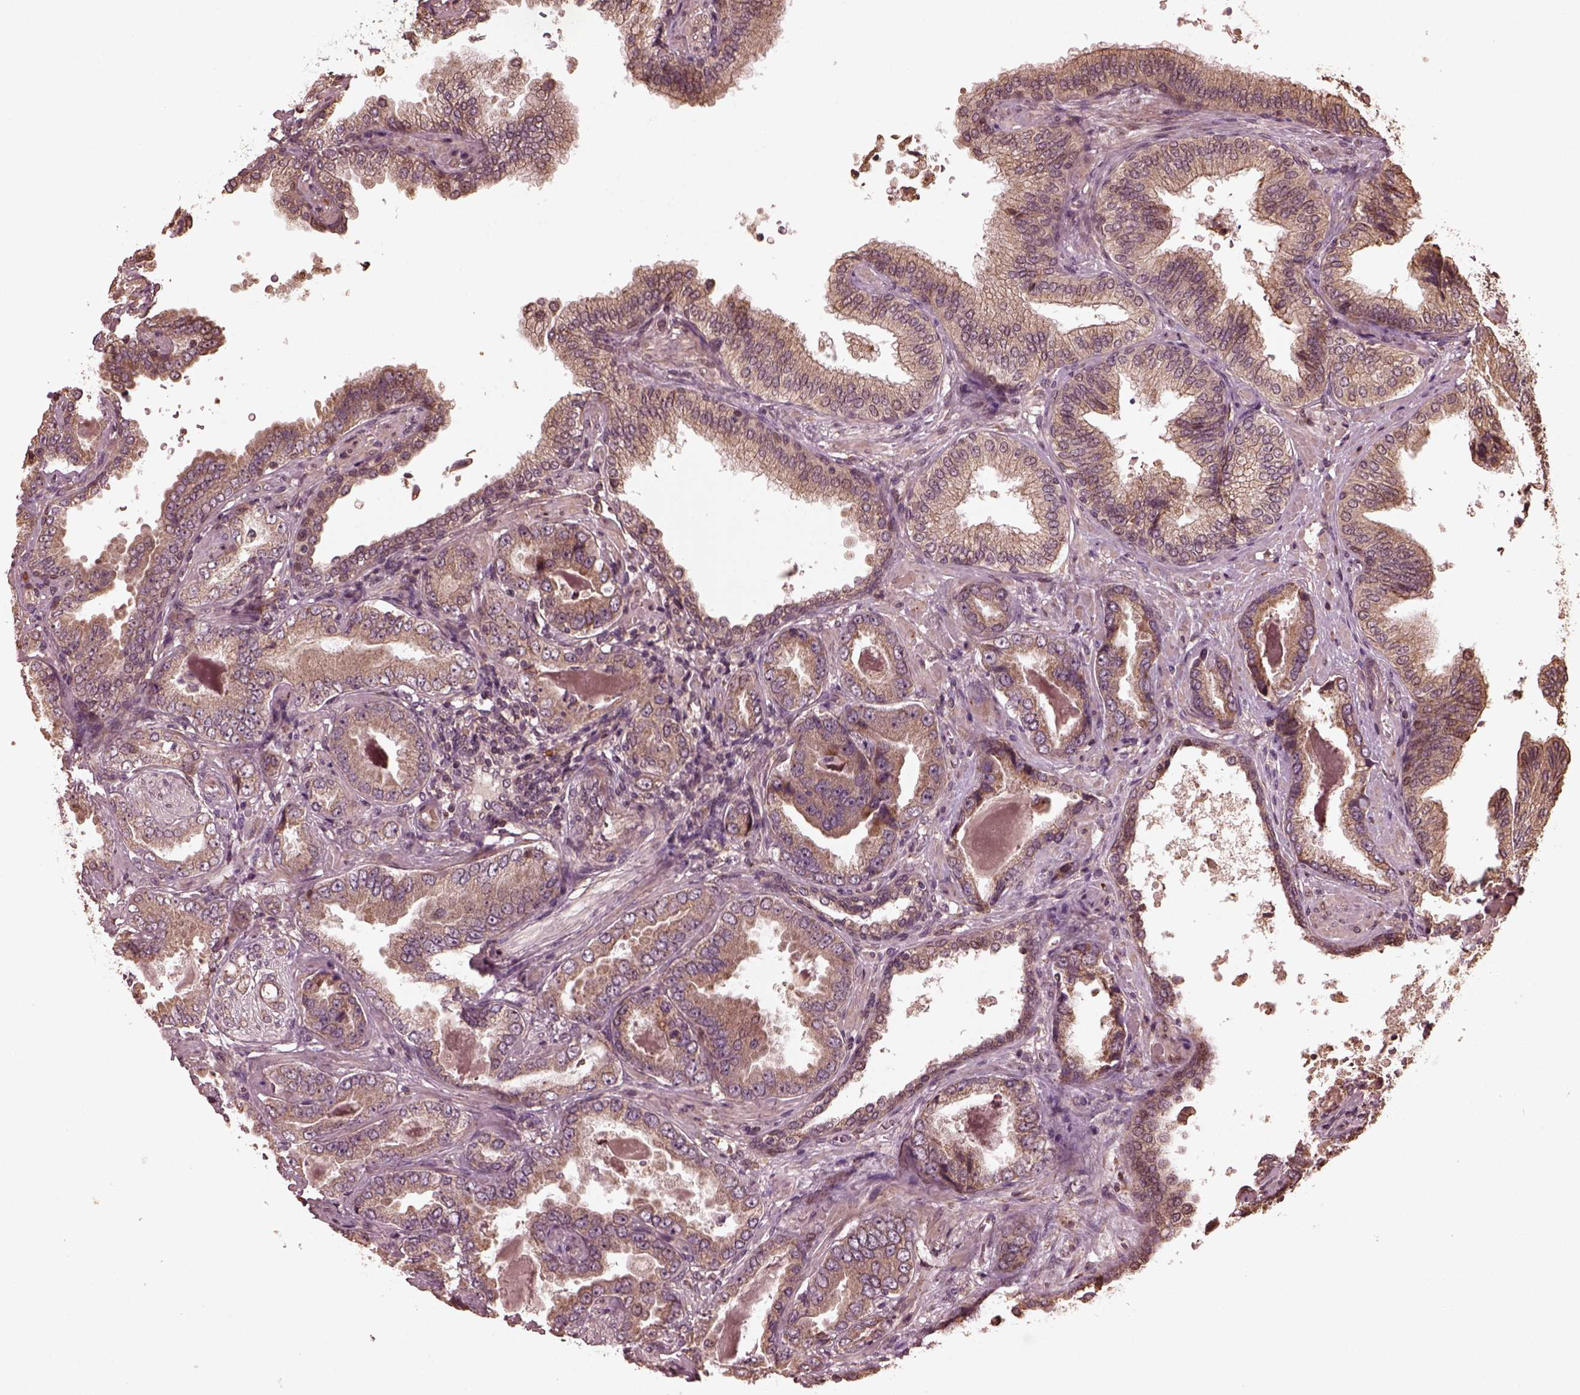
{"staining": {"intensity": "moderate", "quantity": ">75%", "location": "cytoplasmic/membranous"}, "tissue": "prostate cancer", "cell_type": "Tumor cells", "image_type": "cancer", "snomed": [{"axis": "morphology", "description": "Adenocarcinoma, NOS"}, {"axis": "topography", "description": "Prostate"}], "caption": "Tumor cells demonstrate medium levels of moderate cytoplasmic/membranous expression in approximately >75% of cells in adenocarcinoma (prostate).", "gene": "ZNF292", "patient": {"sex": "male", "age": 64}}